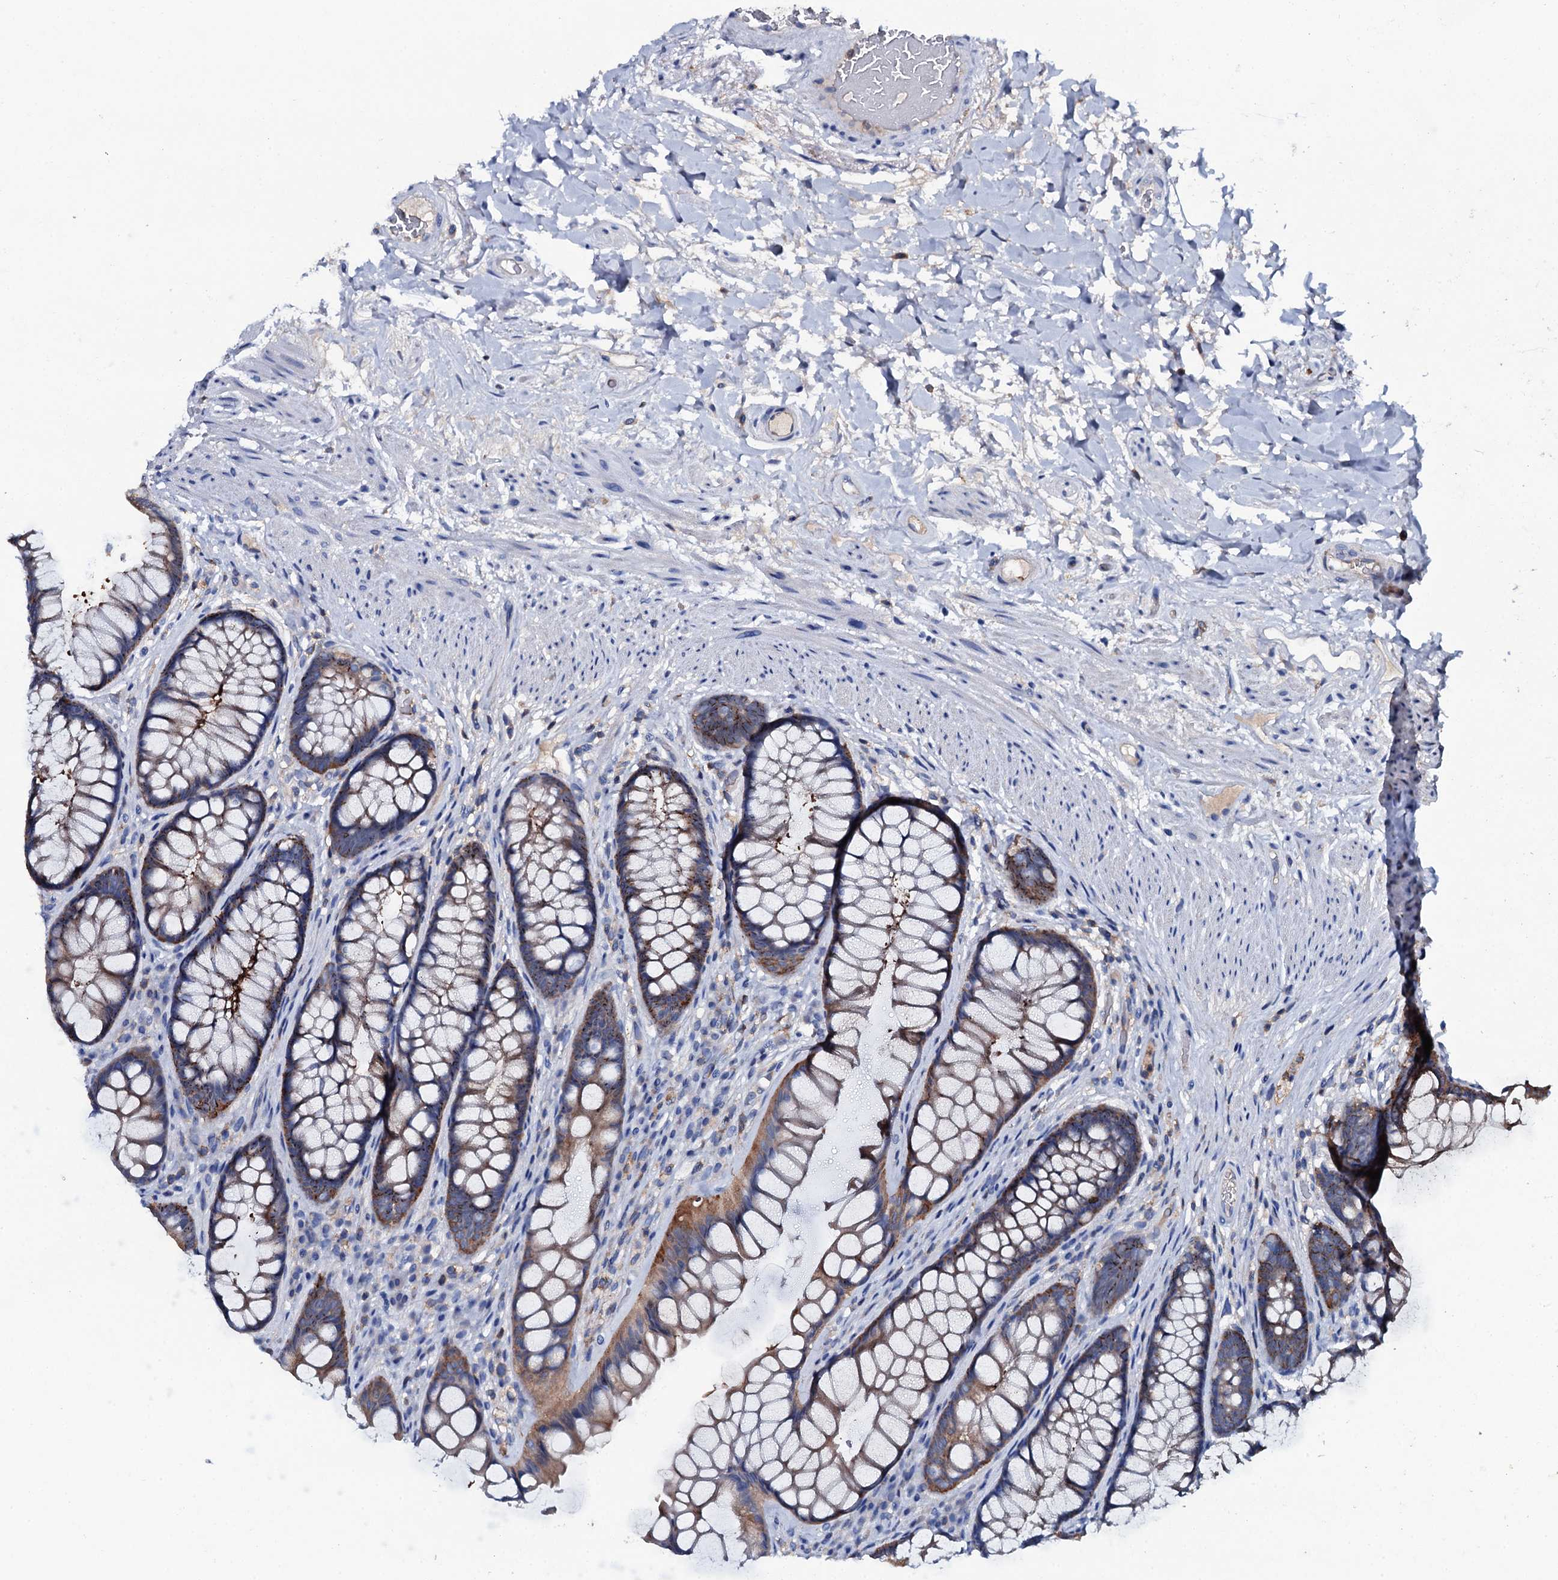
{"staining": {"intensity": "moderate", "quantity": ">75%", "location": "cytoplasmic/membranous"}, "tissue": "rectum", "cell_type": "Glandular cells", "image_type": "normal", "snomed": [{"axis": "morphology", "description": "Normal tissue, NOS"}, {"axis": "topography", "description": "Rectum"}], "caption": "Unremarkable rectum was stained to show a protein in brown. There is medium levels of moderate cytoplasmic/membranous expression in about >75% of glandular cells.", "gene": "MS4A4E", "patient": {"sex": "male", "age": 74}}